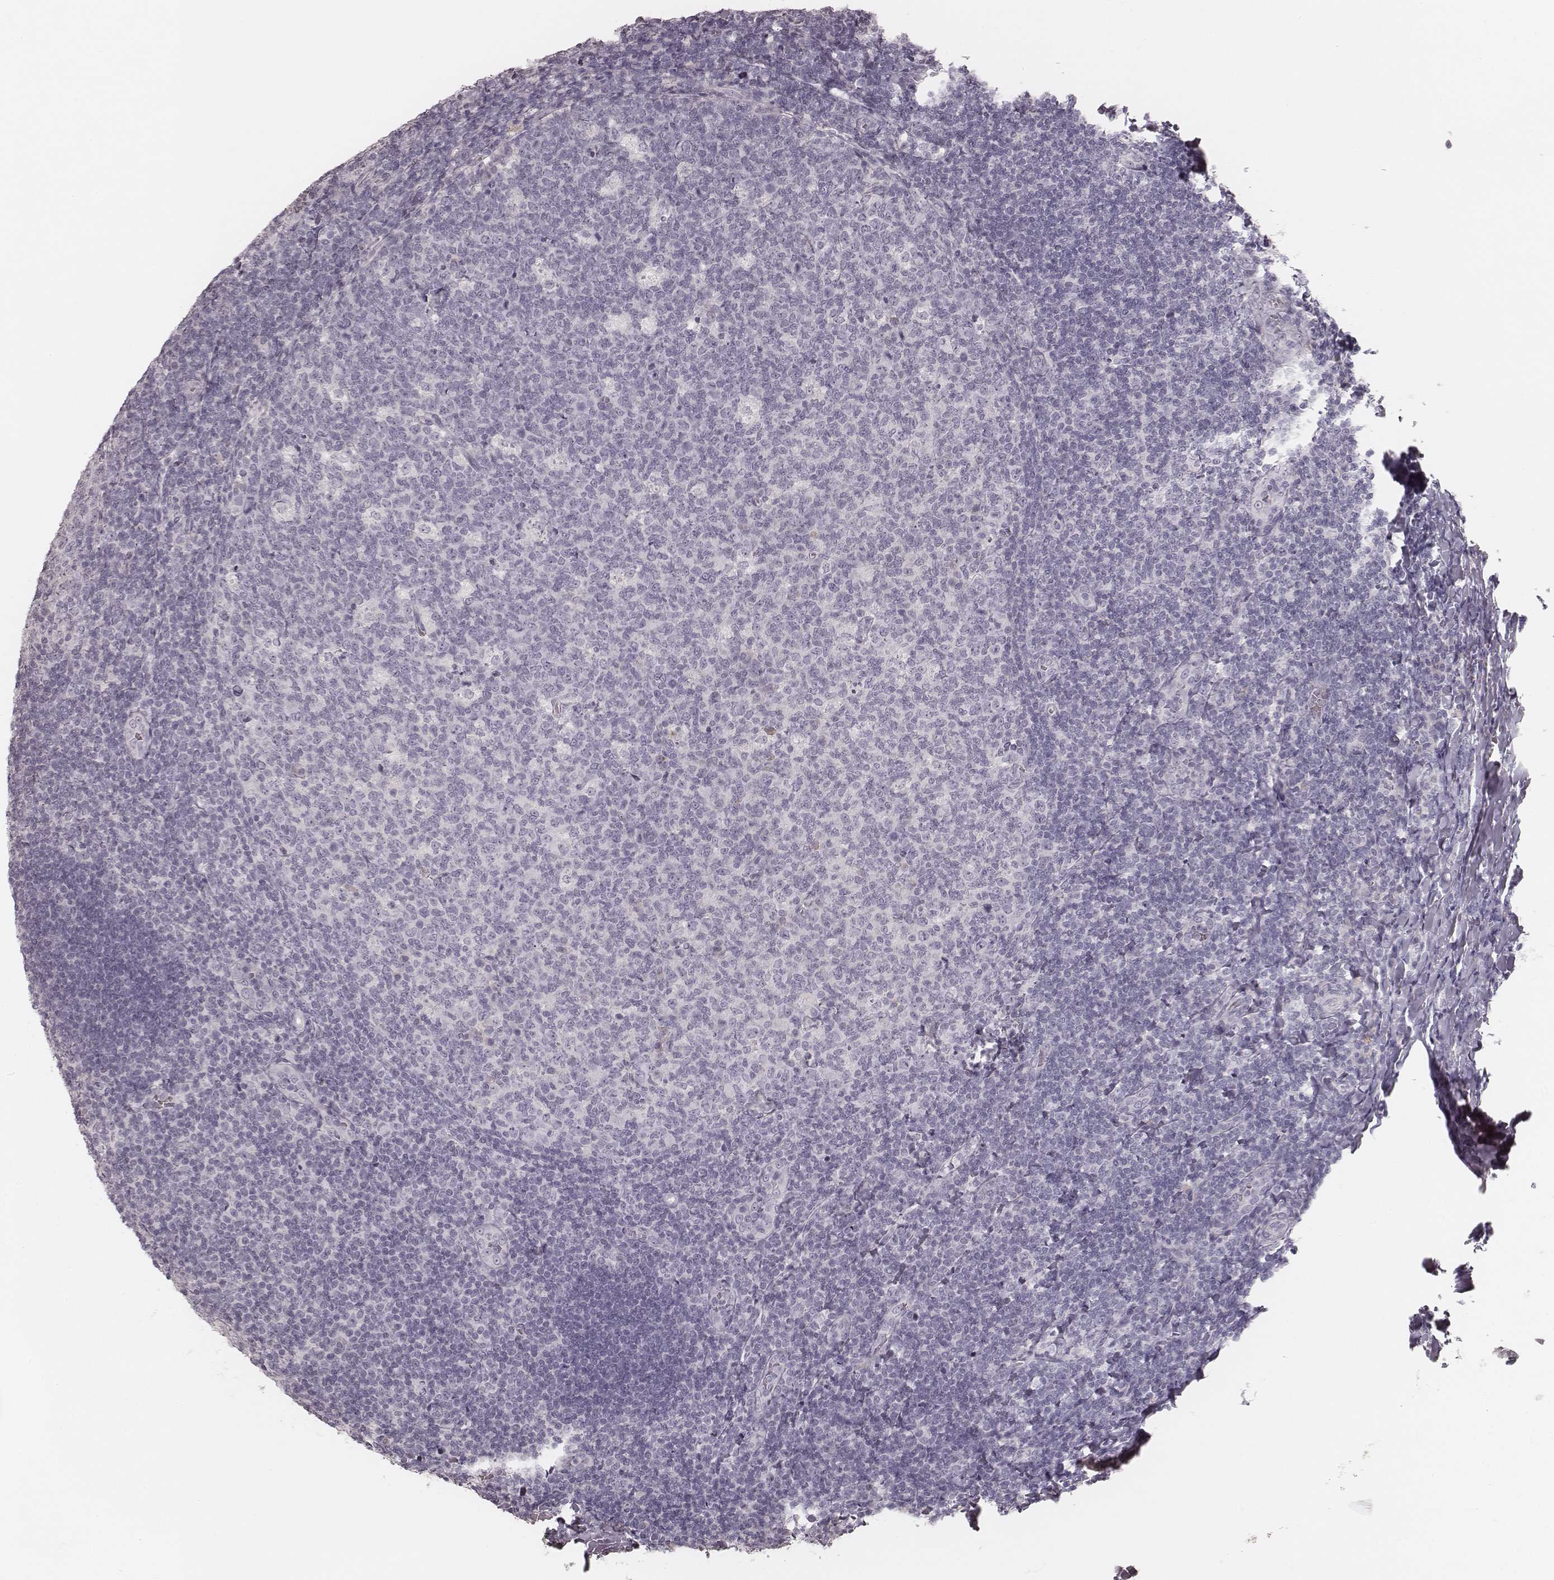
{"staining": {"intensity": "negative", "quantity": "none", "location": "none"}, "tissue": "tonsil", "cell_type": "Germinal center cells", "image_type": "normal", "snomed": [{"axis": "morphology", "description": "Normal tissue, NOS"}, {"axis": "topography", "description": "Tonsil"}], "caption": "The immunohistochemistry (IHC) image has no significant expression in germinal center cells of tonsil. The staining is performed using DAB brown chromogen with nuclei counter-stained in using hematoxylin.", "gene": "KRT31", "patient": {"sex": "male", "age": 17}}